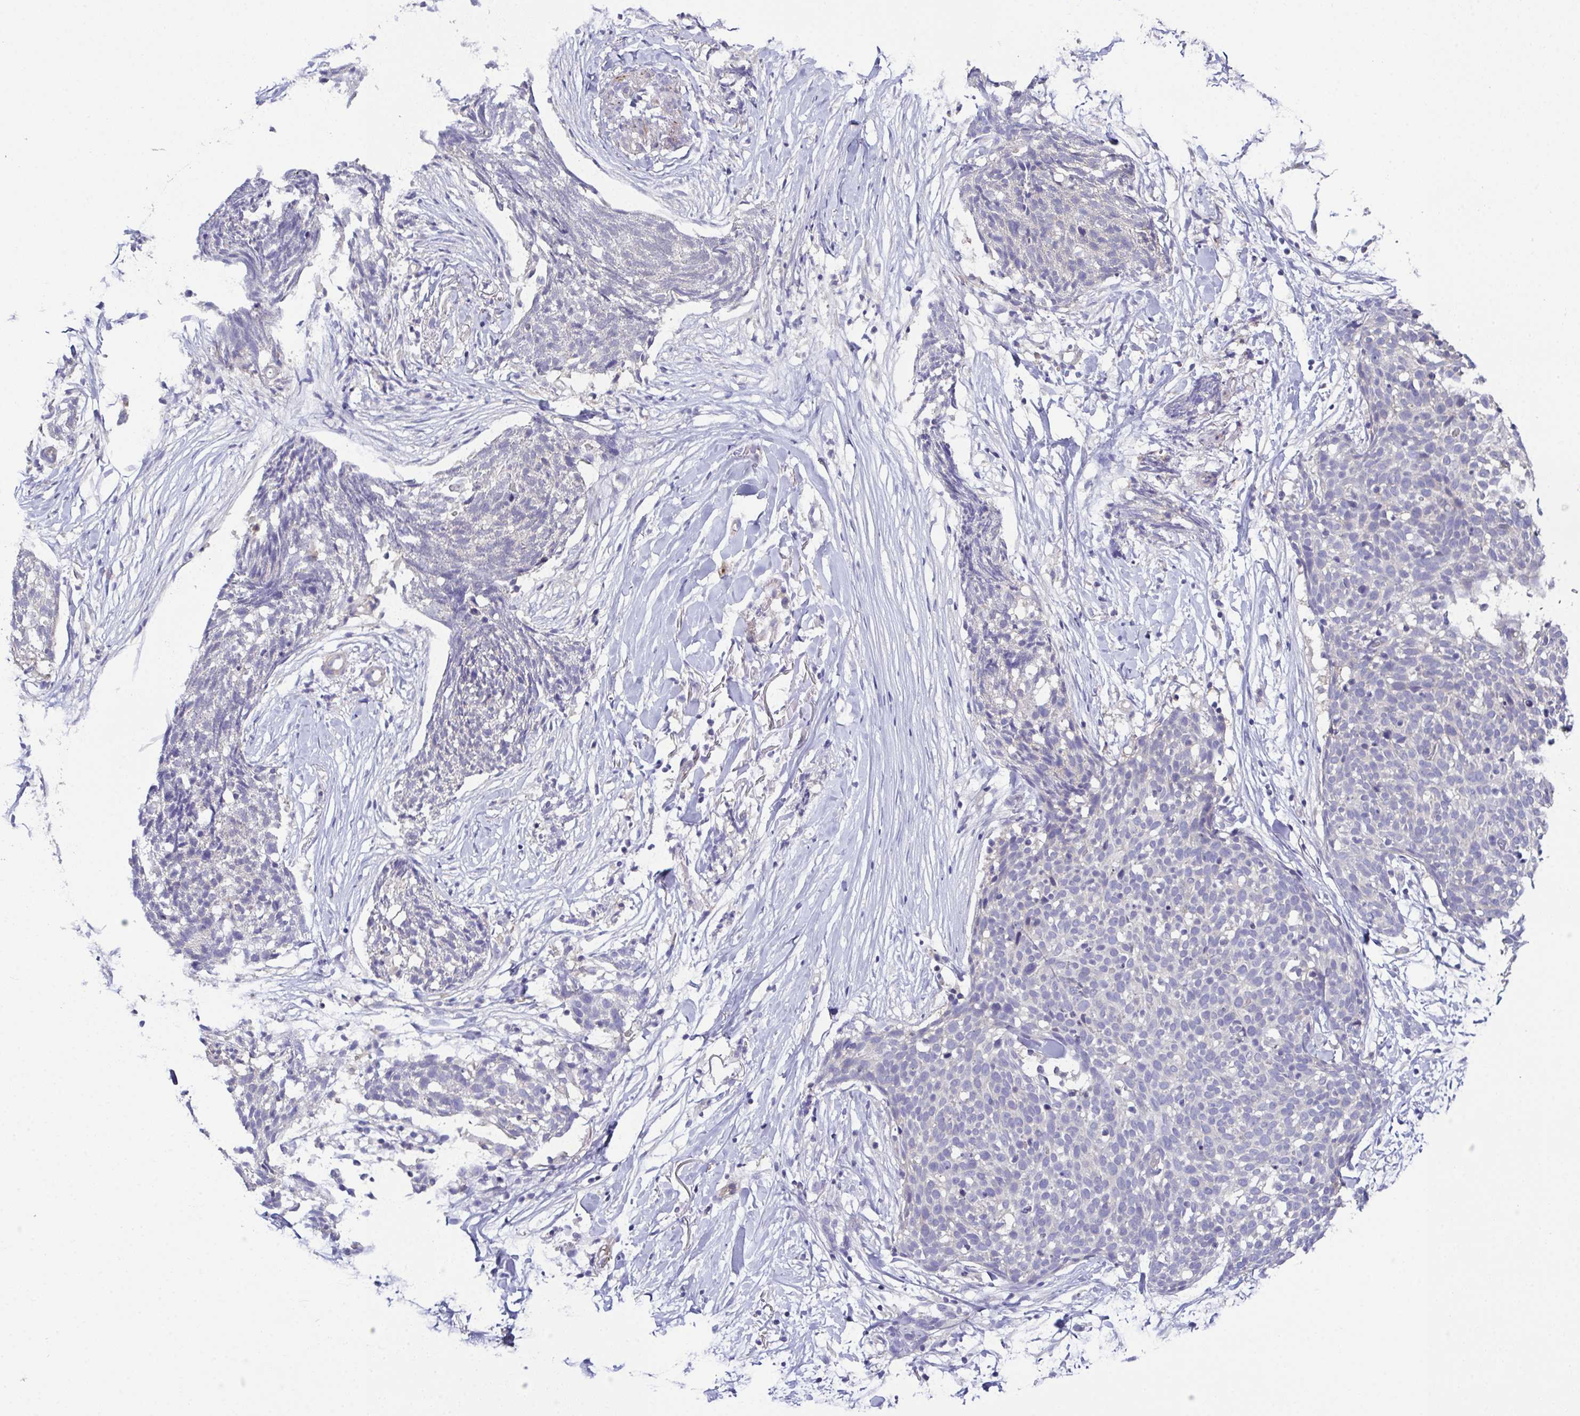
{"staining": {"intensity": "negative", "quantity": "none", "location": "none"}, "tissue": "skin cancer", "cell_type": "Tumor cells", "image_type": "cancer", "snomed": [{"axis": "morphology", "description": "Squamous cell carcinoma, NOS"}, {"axis": "topography", "description": "Skin"}, {"axis": "topography", "description": "Vulva"}], "caption": "Protein analysis of squamous cell carcinoma (skin) exhibits no significant expression in tumor cells. The staining was performed using DAB to visualize the protein expression in brown, while the nuclei were stained in blue with hematoxylin (Magnification: 20x).", "gene": "CFAP97D1", "patient": {"sex": "female", "age": 75}}